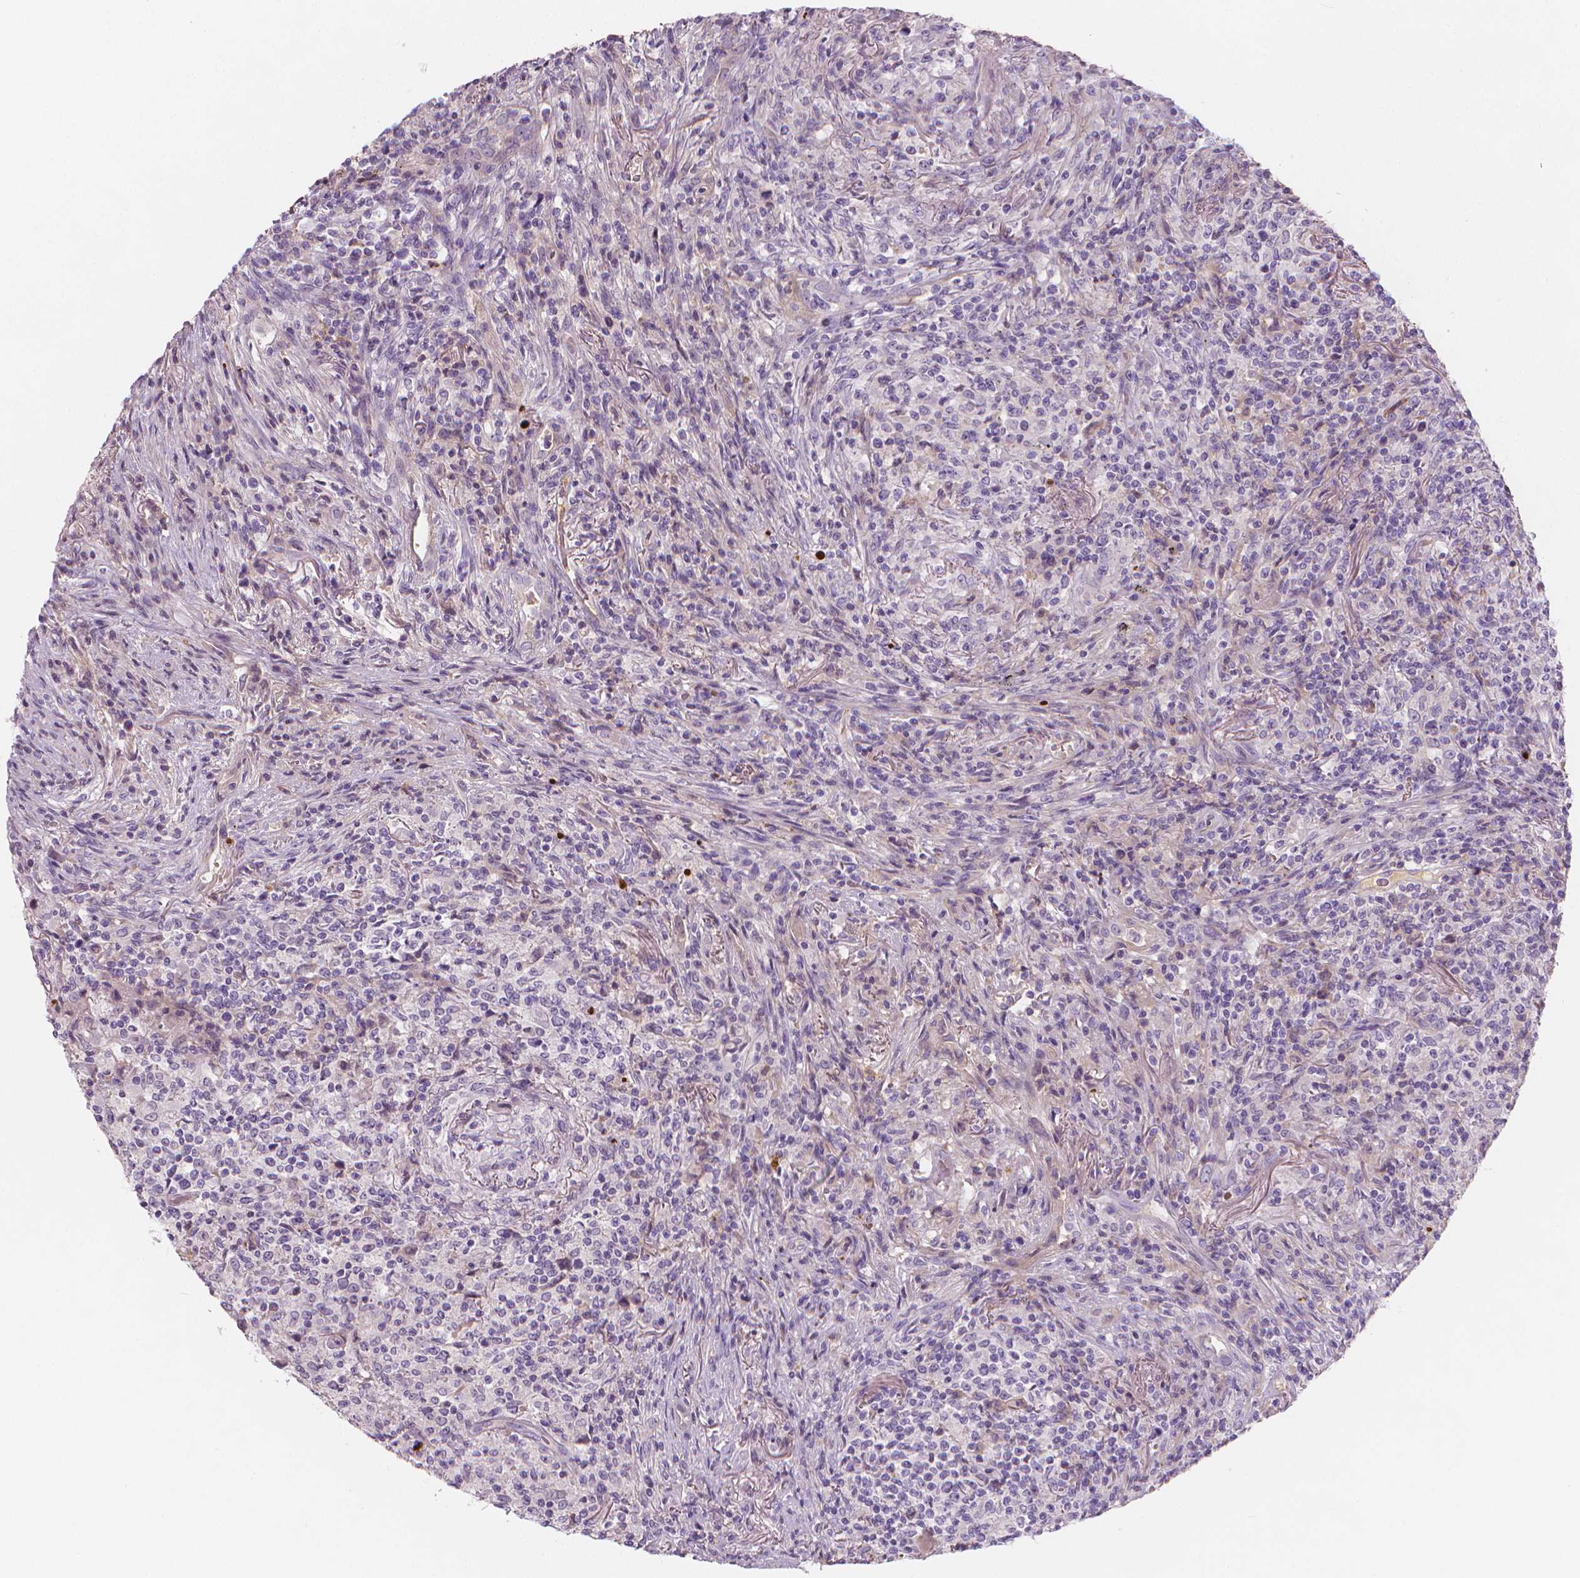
{"staining": {"intensity": "negative", "quantity": "none", "location": "none"}, "tissue": "lymphoma", "cell_type": "Tumor cells", "image_type": "cancer", "snomed": [{"axis": "morphology", "description": "Malignant lymphoma, non-Hodgkin's type, High grade"}, {"axis": "topography", "description": "Lung"}], "caption": "IHC micrograph of human high-grade malignant lymphoma, non-Hodgkin's type stained for a protein (brown), which exhibits no expression in tumor cells.", "gene": "APOA4", "patient": {"sex": "male", "age": 79}}